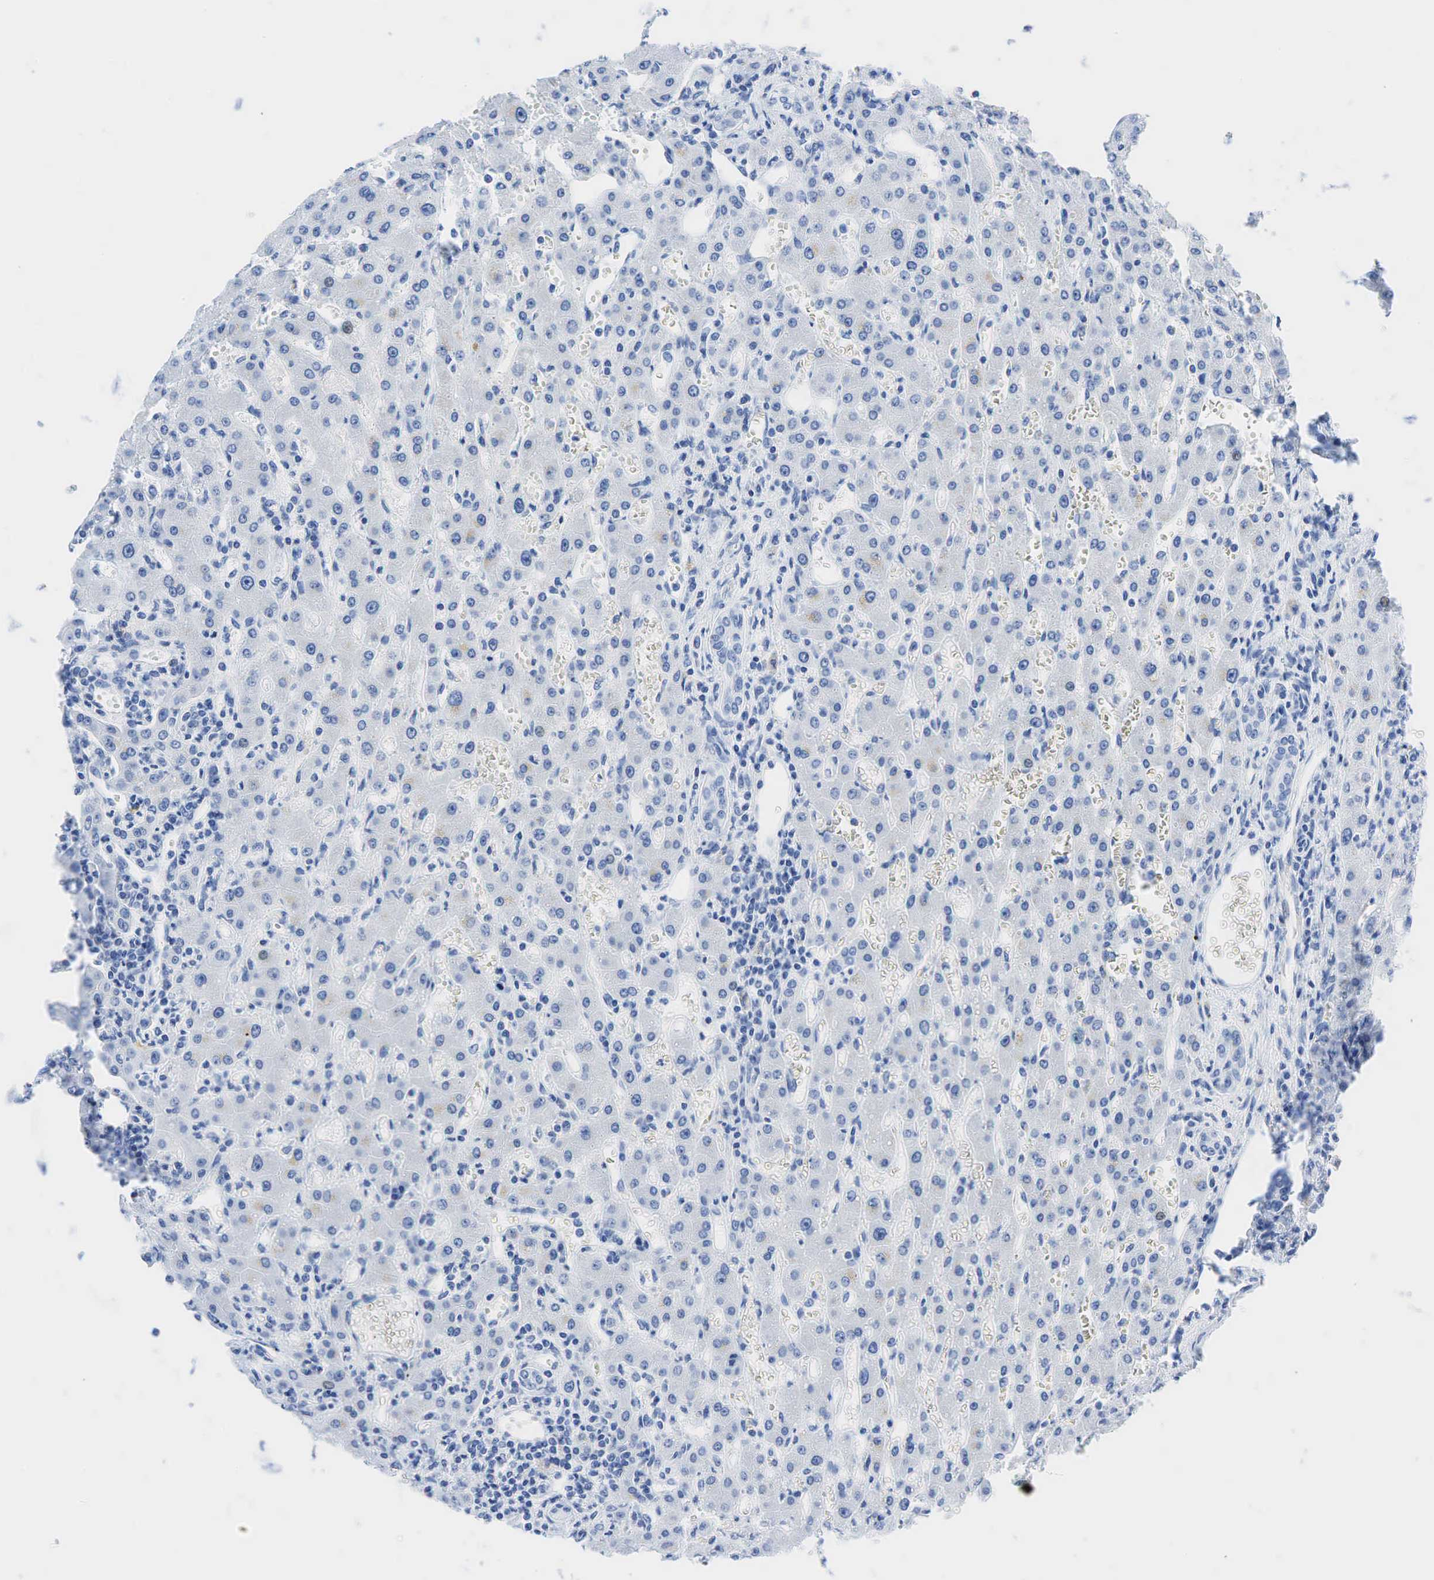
{"staining": {"intensity": "negative", "quantity": "none", "location": "none"}, "tissue": "liver", "cell_type": "Cholangiocytes", "image_type": "normal", "snomed": [{"axis": "morphology", "description": "Normal tissue, NOS"}, {"axis": "topography", "description": "Liver"}], "caption": "Immunohistochemistry (IHC) of benign liver shows no staining in cholangiocytes.", "gene": "INHA", "patient": {"sex": "female", "age": 30}}